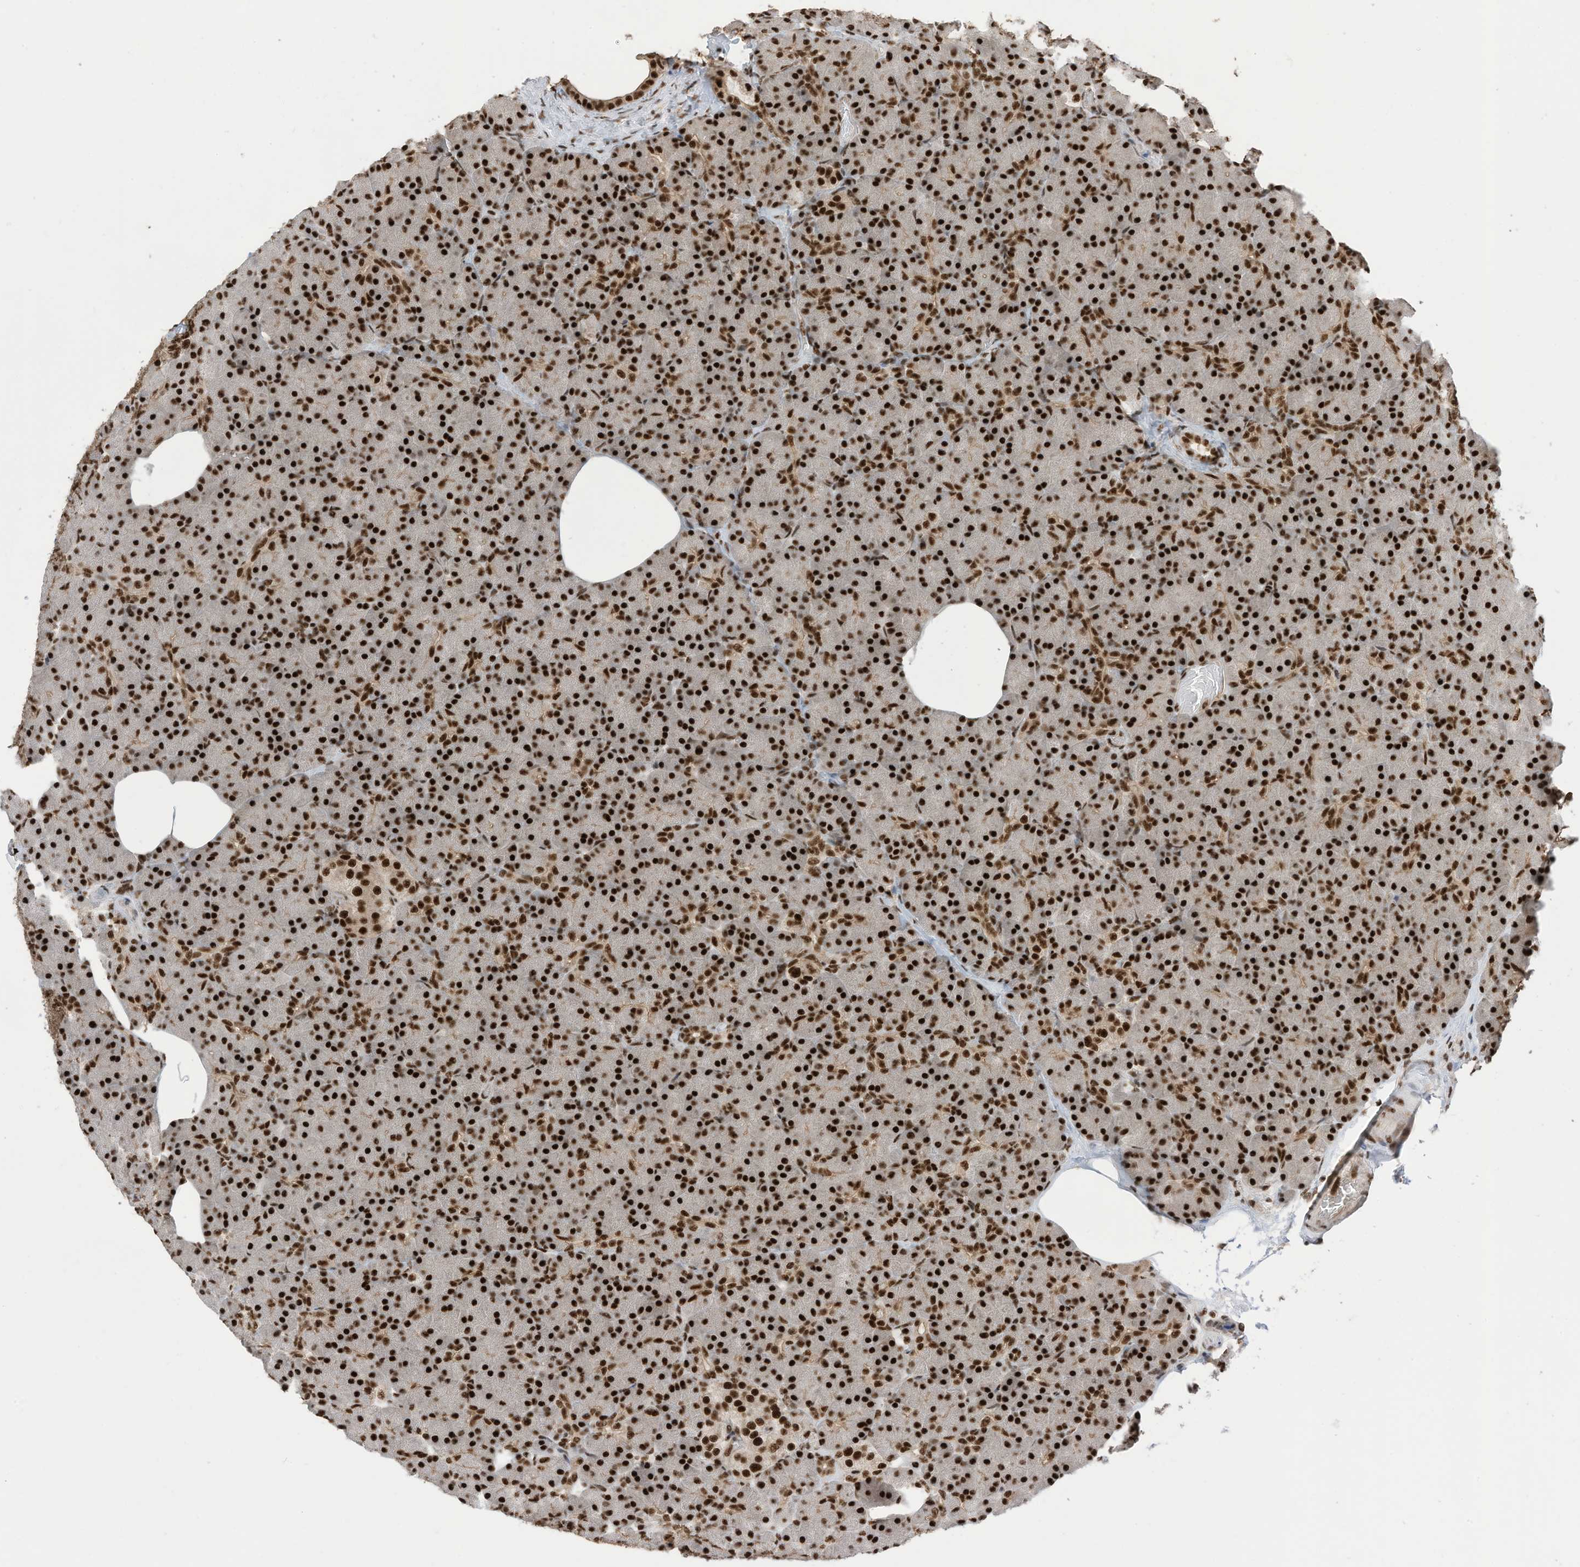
{"staining": {"intensity": "strong", "quantity": ">75%", "location": "nuclear"}, "tissue": "pancreas", "cell_type": "Exocrine glandular cells", "image_type": "normal", "snomed": [{"axis": "morphology", "description": "Normal tissue, NOS"}, {"axis": "topography", "description": "Pancreas"}], "caption": "DAB immunohistochemical staining of normal pancreas demonstrates strong nuclear protein expression in approximately >75% of exocrine glandular cells.", "gene": "SF3A3", "patient": {"sex": "female", "age": 43}}